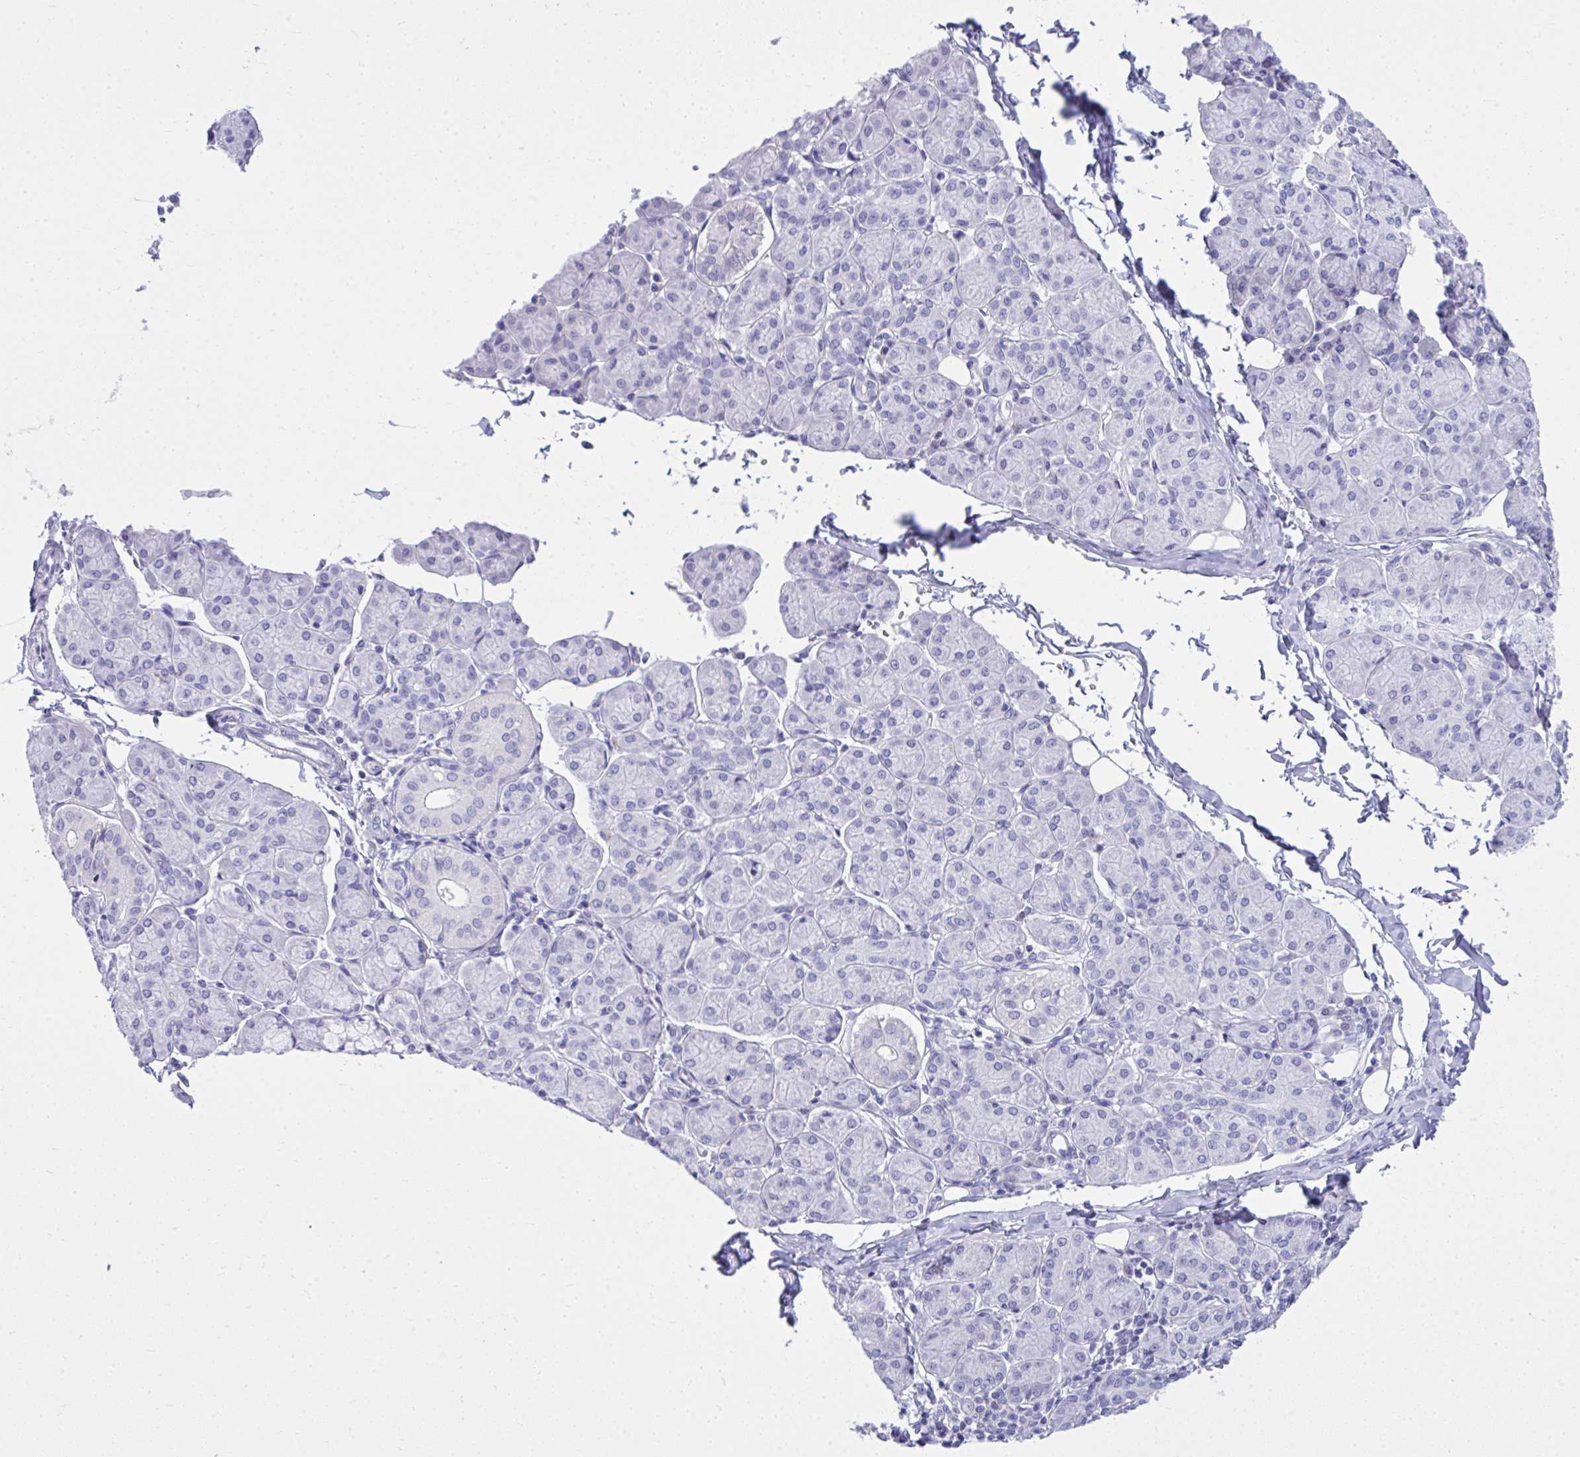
{"staining": {"intensity": "negative", "quantity": "none", "location": "none"}, "tissue": "salivary gland", "cell_type": "Glandular cells", "image_type": "normal", "snomed": [{"axis": "morphology", "description": "Normal tissue, NOS"}, {"axis": "morphology", "description": "Inflammation, NOS"}, {"axis": "topography", "description": "Lymph node"}, {"axis": "topography", "description": "Salivary gland"}], "caption": "Immunohistochemistry (IHC) image of unremarkable salivary gland stained for a protein (brown), which demonstrates no positivity in glandular cells. (DAB immunohistochemistry (IHC) with hematoxylin counter stain).", "gene": "BCL6B", "patient": {"sex": "male", "age": 3}}